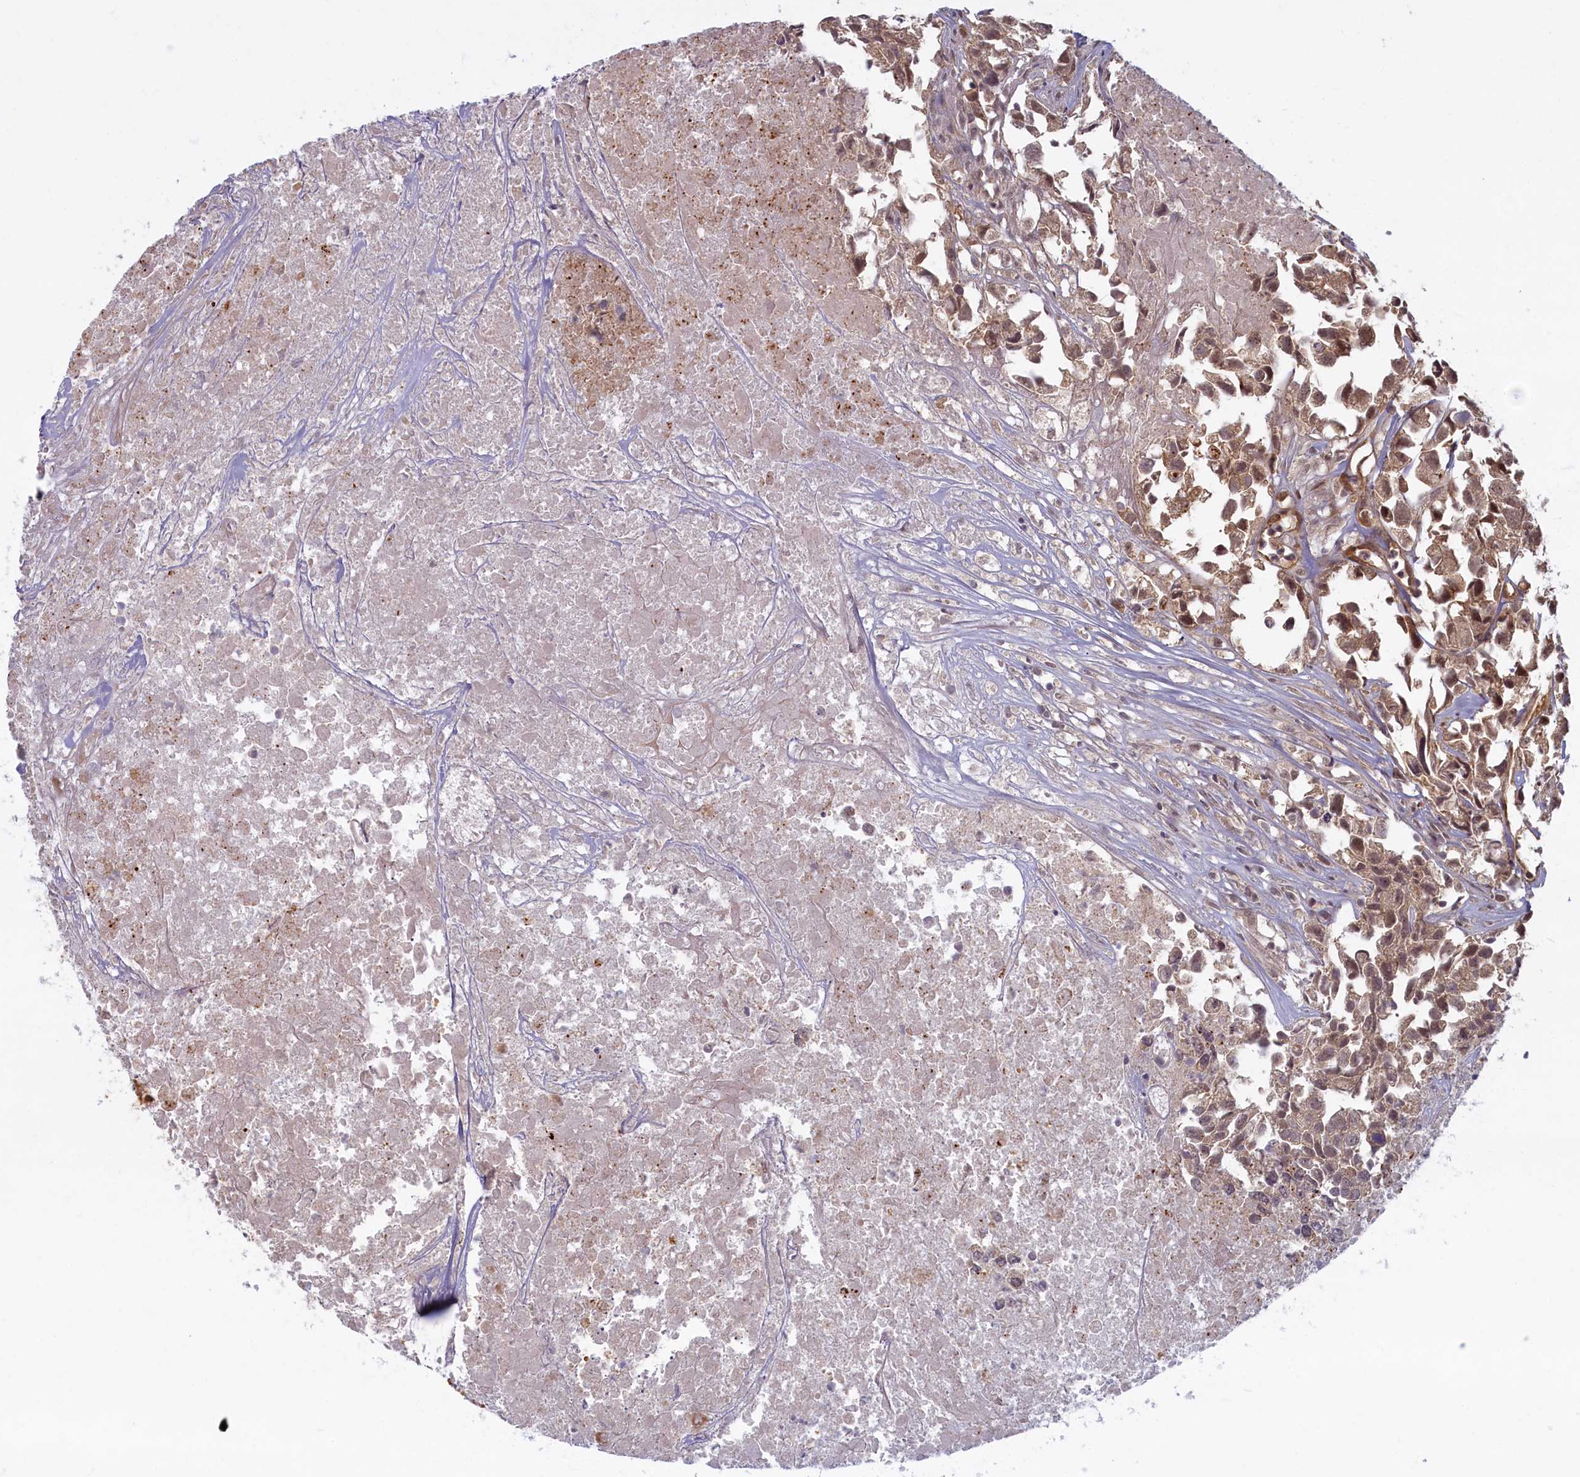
{"staining": {"intensity": "weak", "quantity": ">75%", "location": "nuclear"}, "tissue": "urothelial cancer", "cell_type": "Tumor cells", "image_type": "cancer", "snomed": [{"axis": "morphology", "description": "Urothelial carcinoma, High grade"}, {"axis": "topography", "description": "Urinary bladder"}], "caption": "The histopathology image displays a brown stain indicating the presence of a protein in the nuclear of tumor cells in urothelial cancer.", "gene": "SNRK", "patient": {"sex": "female", "age": 75}}